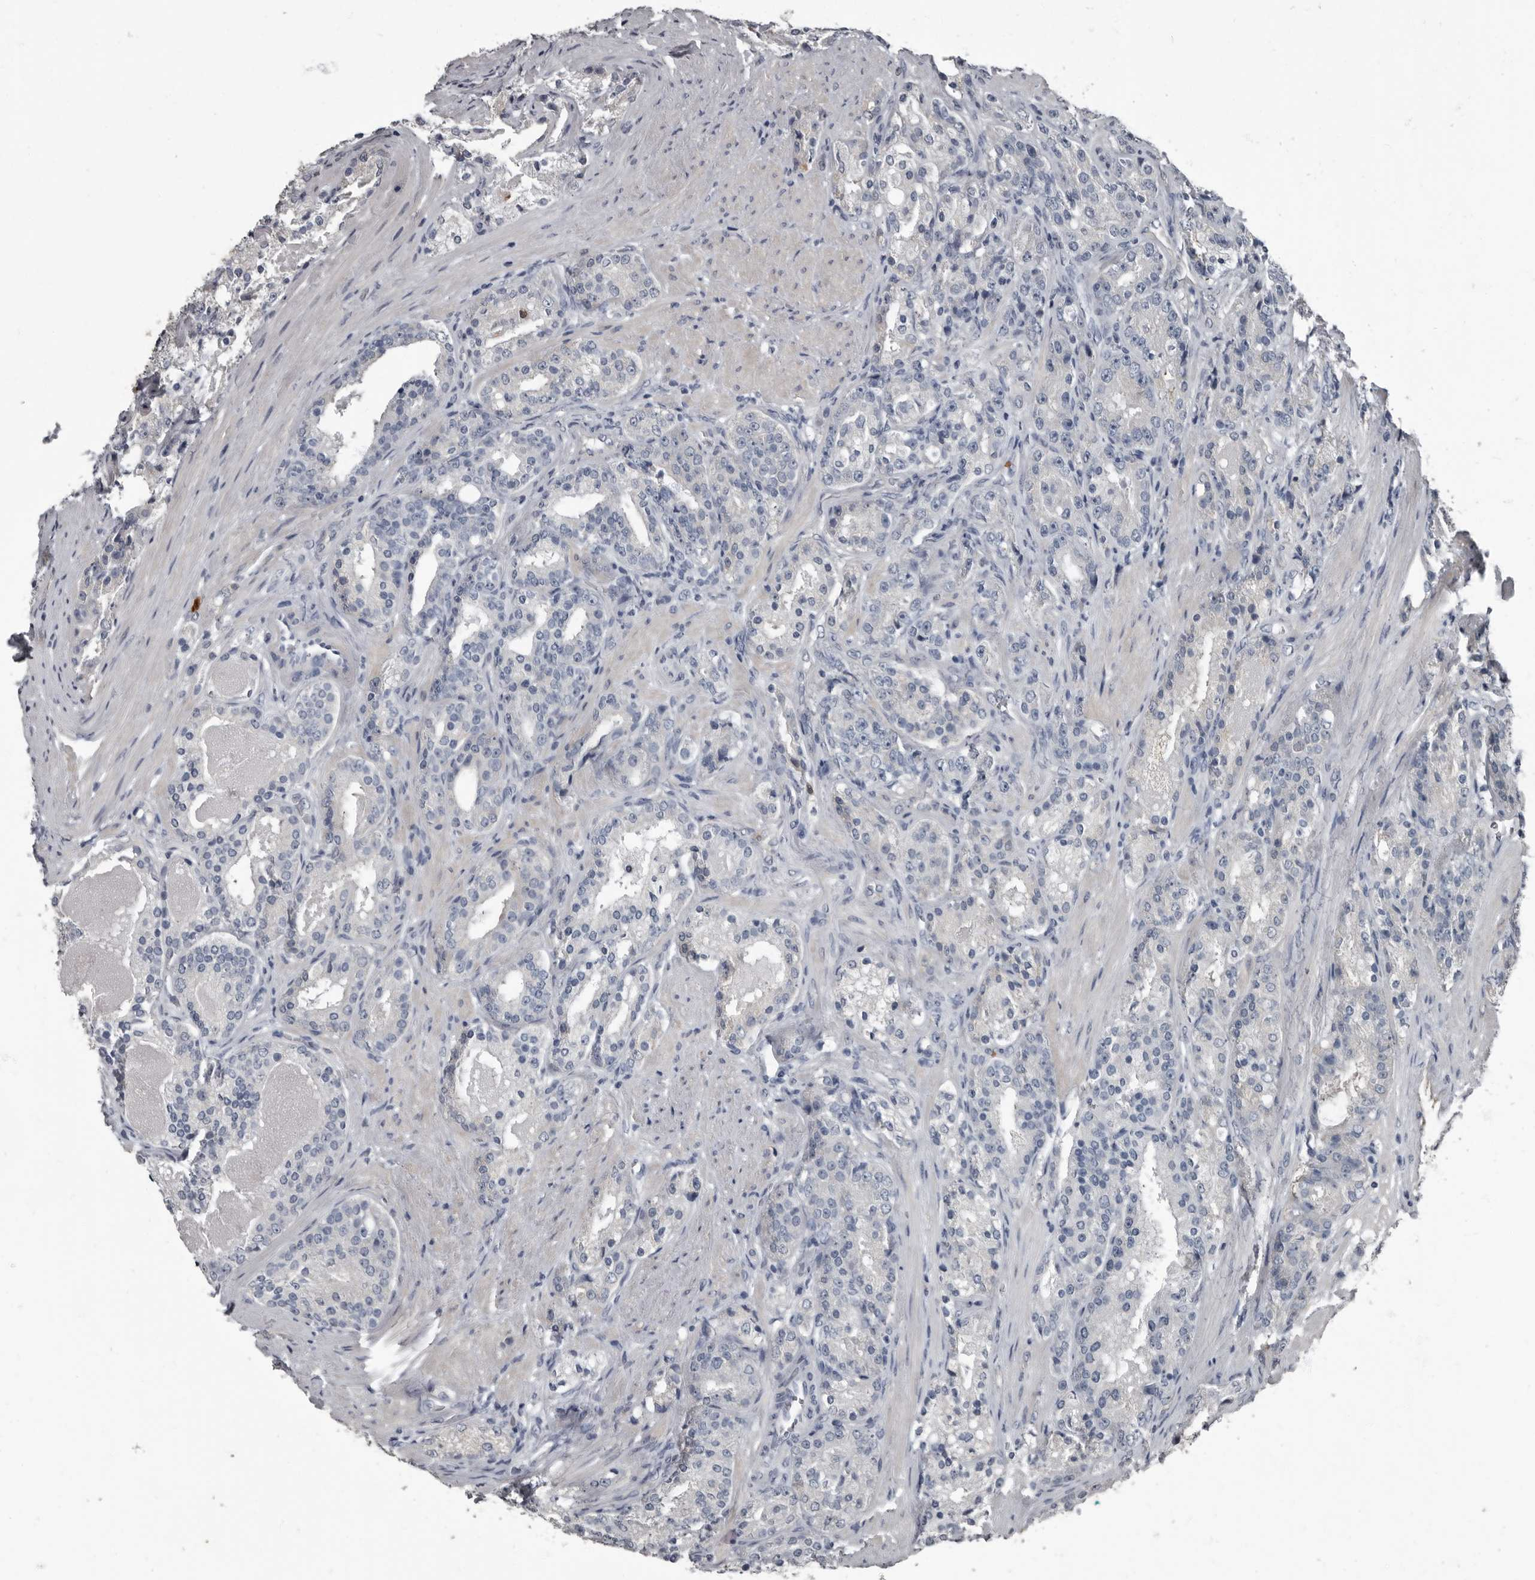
{"staining": {"intensity": "negative", "quantity": "none", "location": "none"}, "tissue": "prostate cancer", "cell_type": "Tumor cells", "image_type": "cancer", "snomed": [{"axis": "morphology", "description": "Adenocarcinoma, High grade"}, {"axis": "topography", "description": "Prostate"}], "caption": "Tumor cells show no significant protein expression in high-grade adenocarcinoma (prostate). The staining was performed using DAB to visualize the protein expression in brown, while the nuclei were stained in blue with hematoxylin (Magnification: 20x).", "gene": "TPD52L1", "patient": {"sex": "male", "age": 60}}